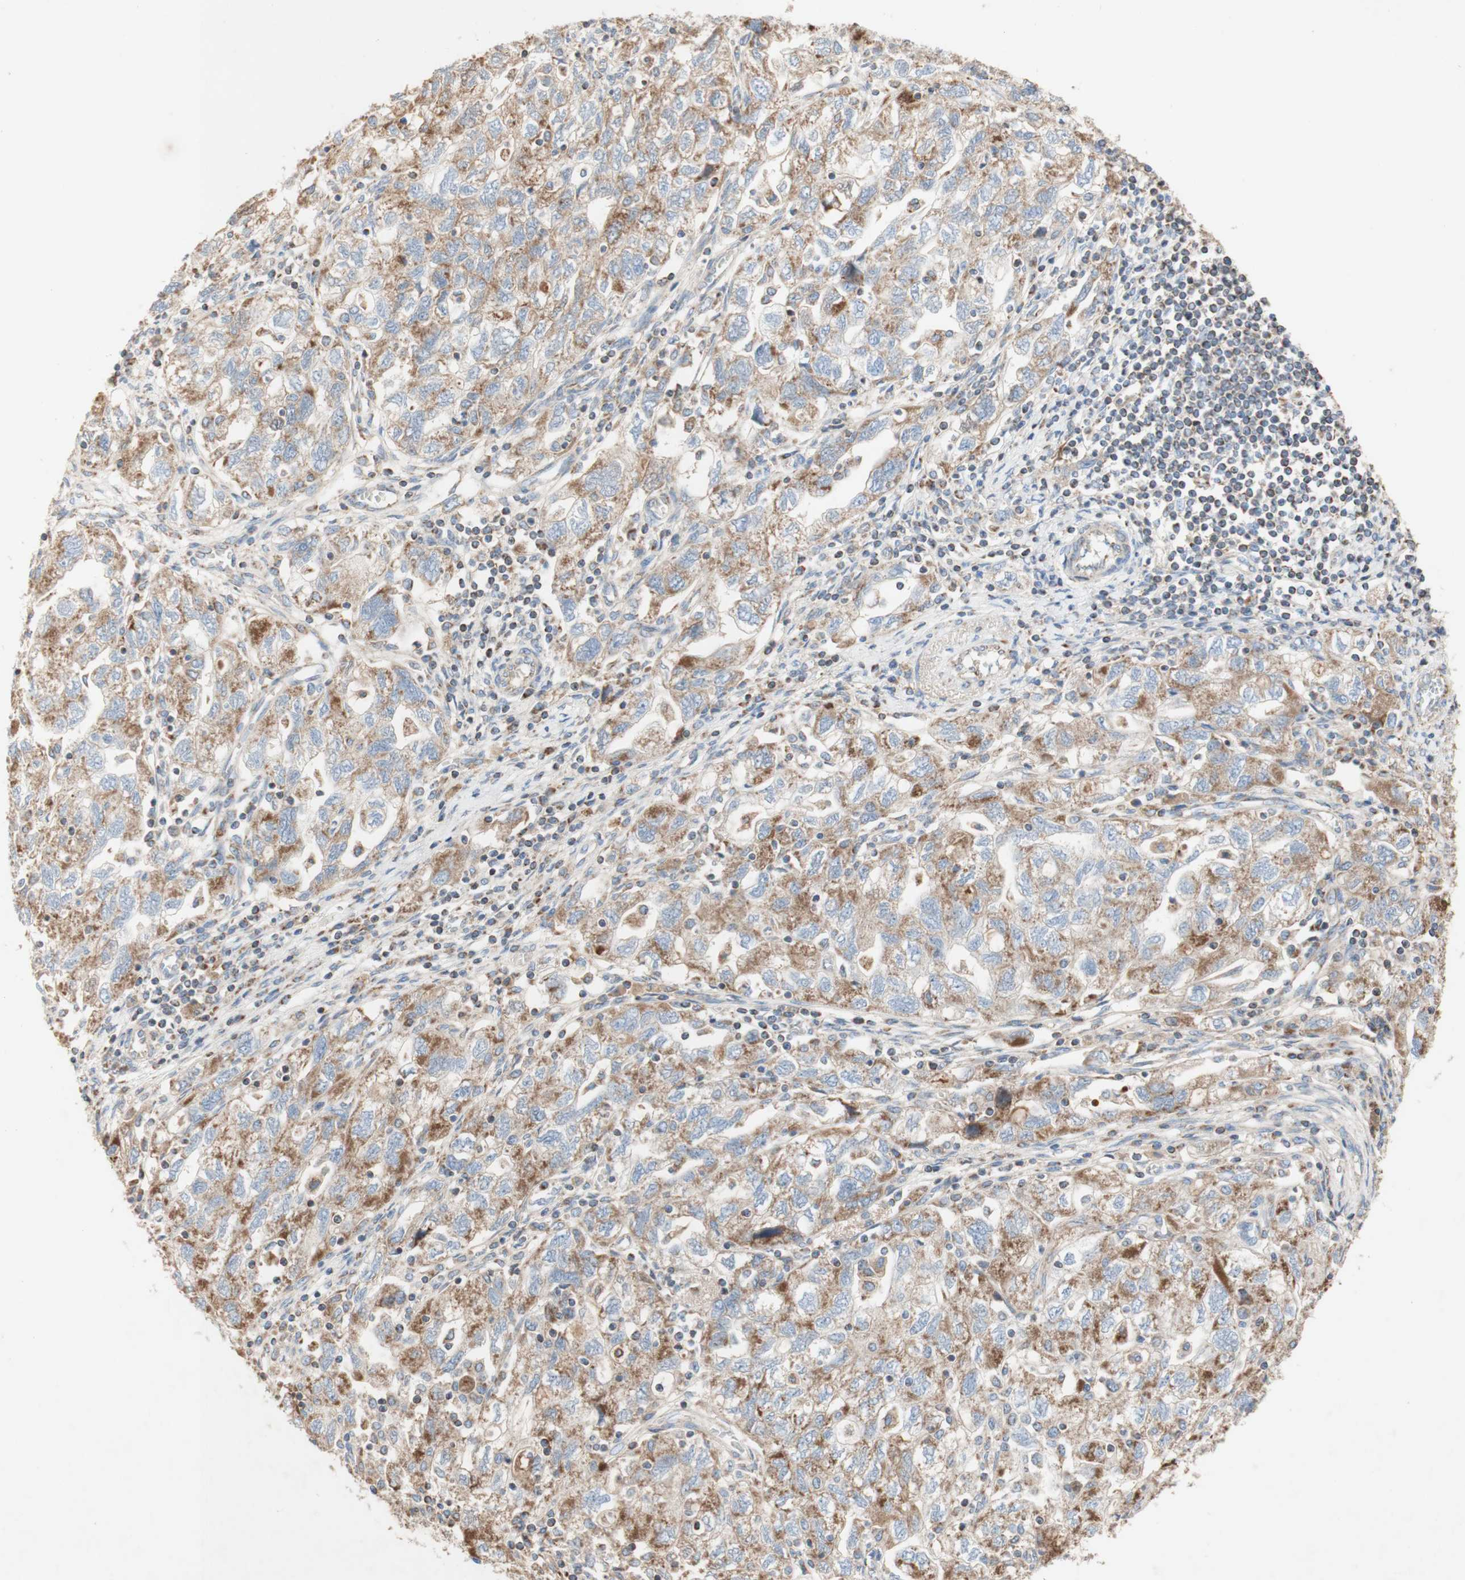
{"staining": {"intensity": "moderate", "quantity": ">75%", "location": "cytoplasmic/membranous"}, "tissue": "ovarian cancer", "cell_type": "Tumor cells", "image_type": "cancer", "snomed": [{"axis": "morphology", "description": "Carcinoma, NOS"}, {"axis": "morphology", "description": "Cystadenocarcinoma, serous, NOS"}, {"axis": "topography", "description": "Ovary"}], "caption": "IHC staining of ovarian cancer, which exhibits medium levels of moderate cytoplasmic/membranous positivity in approximately >75% of tumor cells indicating moderate cytoplasmic/membranous protein positivity. The staining was performed using DAB (brown) for protein detection and nuclei were counterstained in hematoxylin (blue).", "gene": "SDHB", "patient": {"sex": "female", "age": 69}}